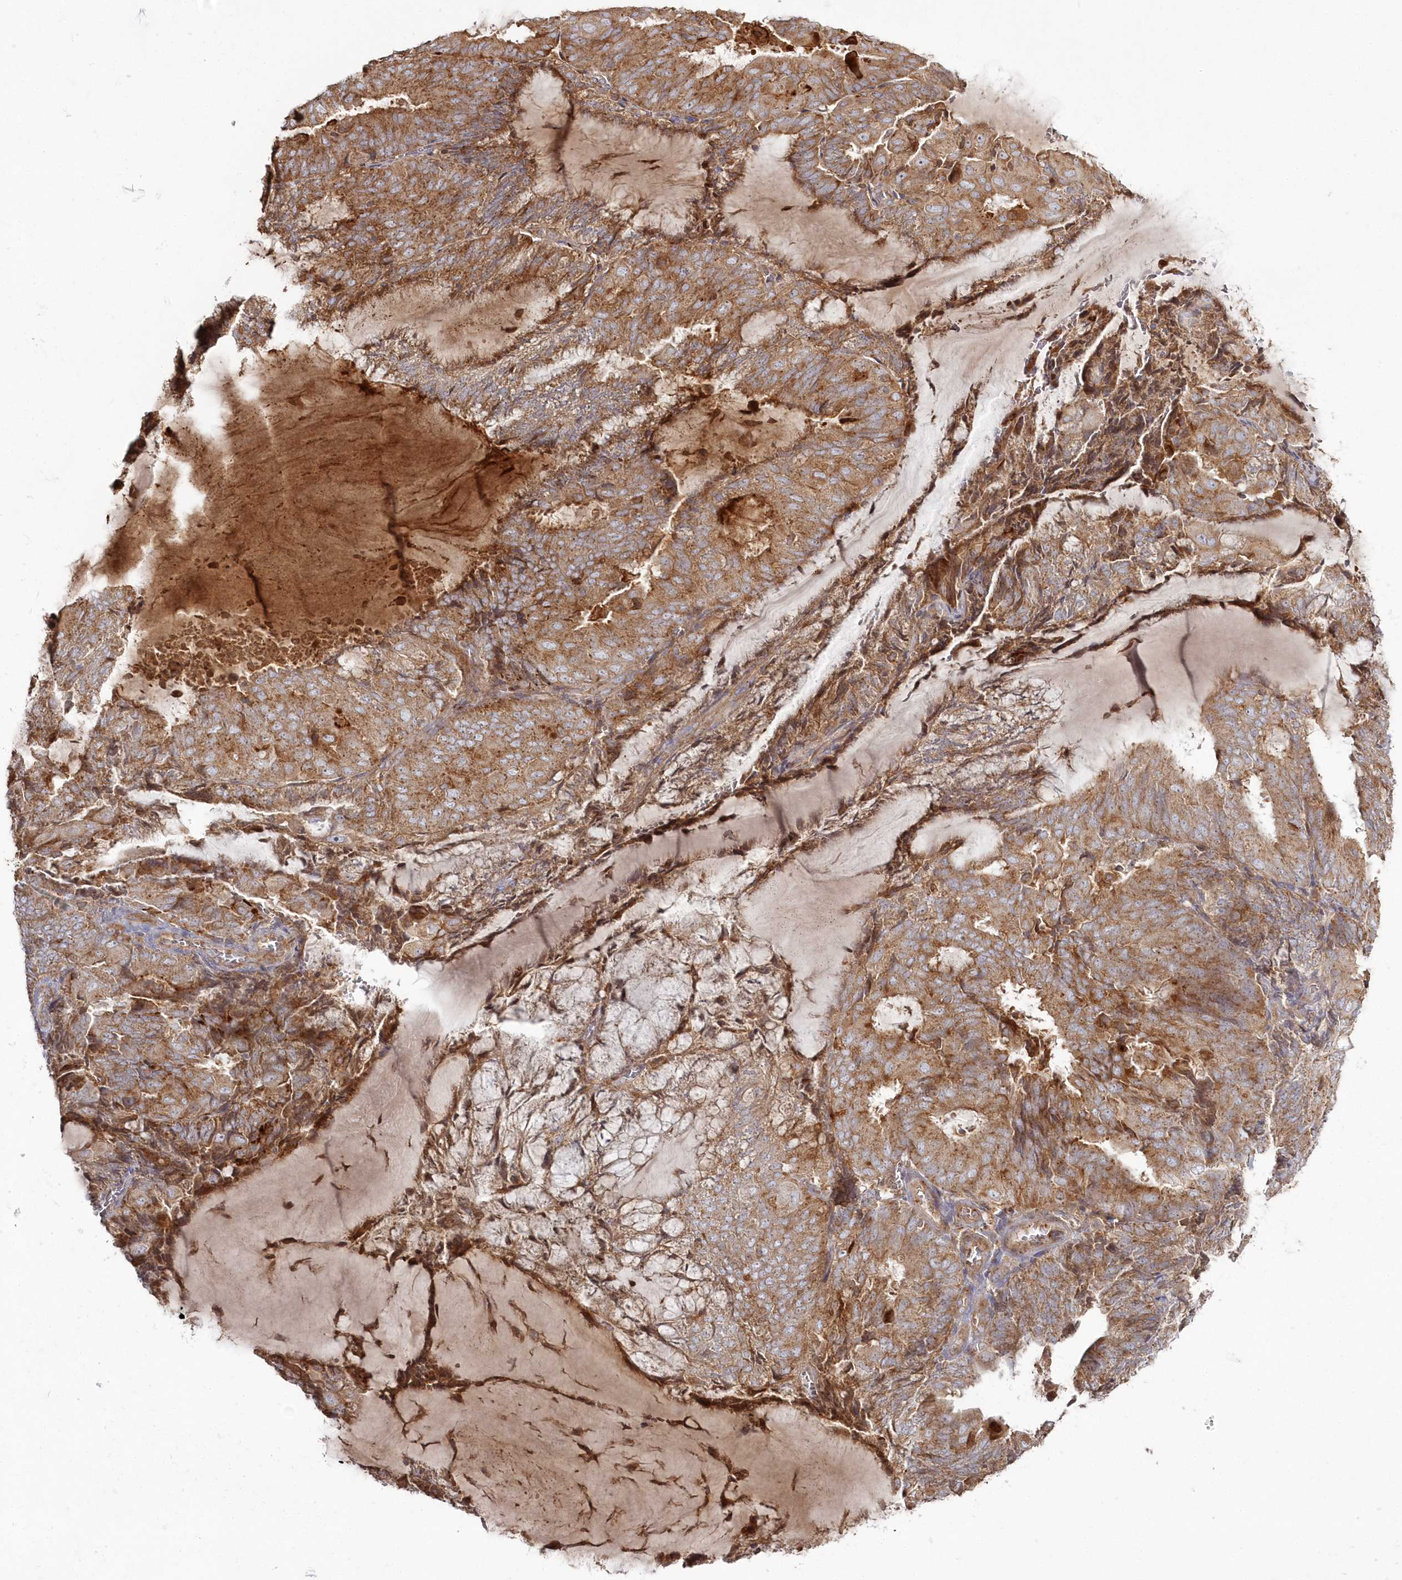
{"staining": {"intensity": "moderate", "quantity": ">75%", "location": "cytoplasmic/membranous"}, "tissue": "endometrial cancer", "cell_type": "Tumor cells", "image_type": "cancer", "snomed": [{"axis": "morphology", "description": "Adenocarcinoma, NOS"}, {"axis": "topography", "description": "Endometrium"}], "caption": "Immunohistochemistry (IHC) image of human endometrial cancer (adenocarcinoma) stained for a protein (brown), which exhibits medium levels of moderate cytoplasmic/membranous staining in approximately >75% of tumor cells.", "gene": "ARSB", "patient": {"sex": "female", "age": 81}}